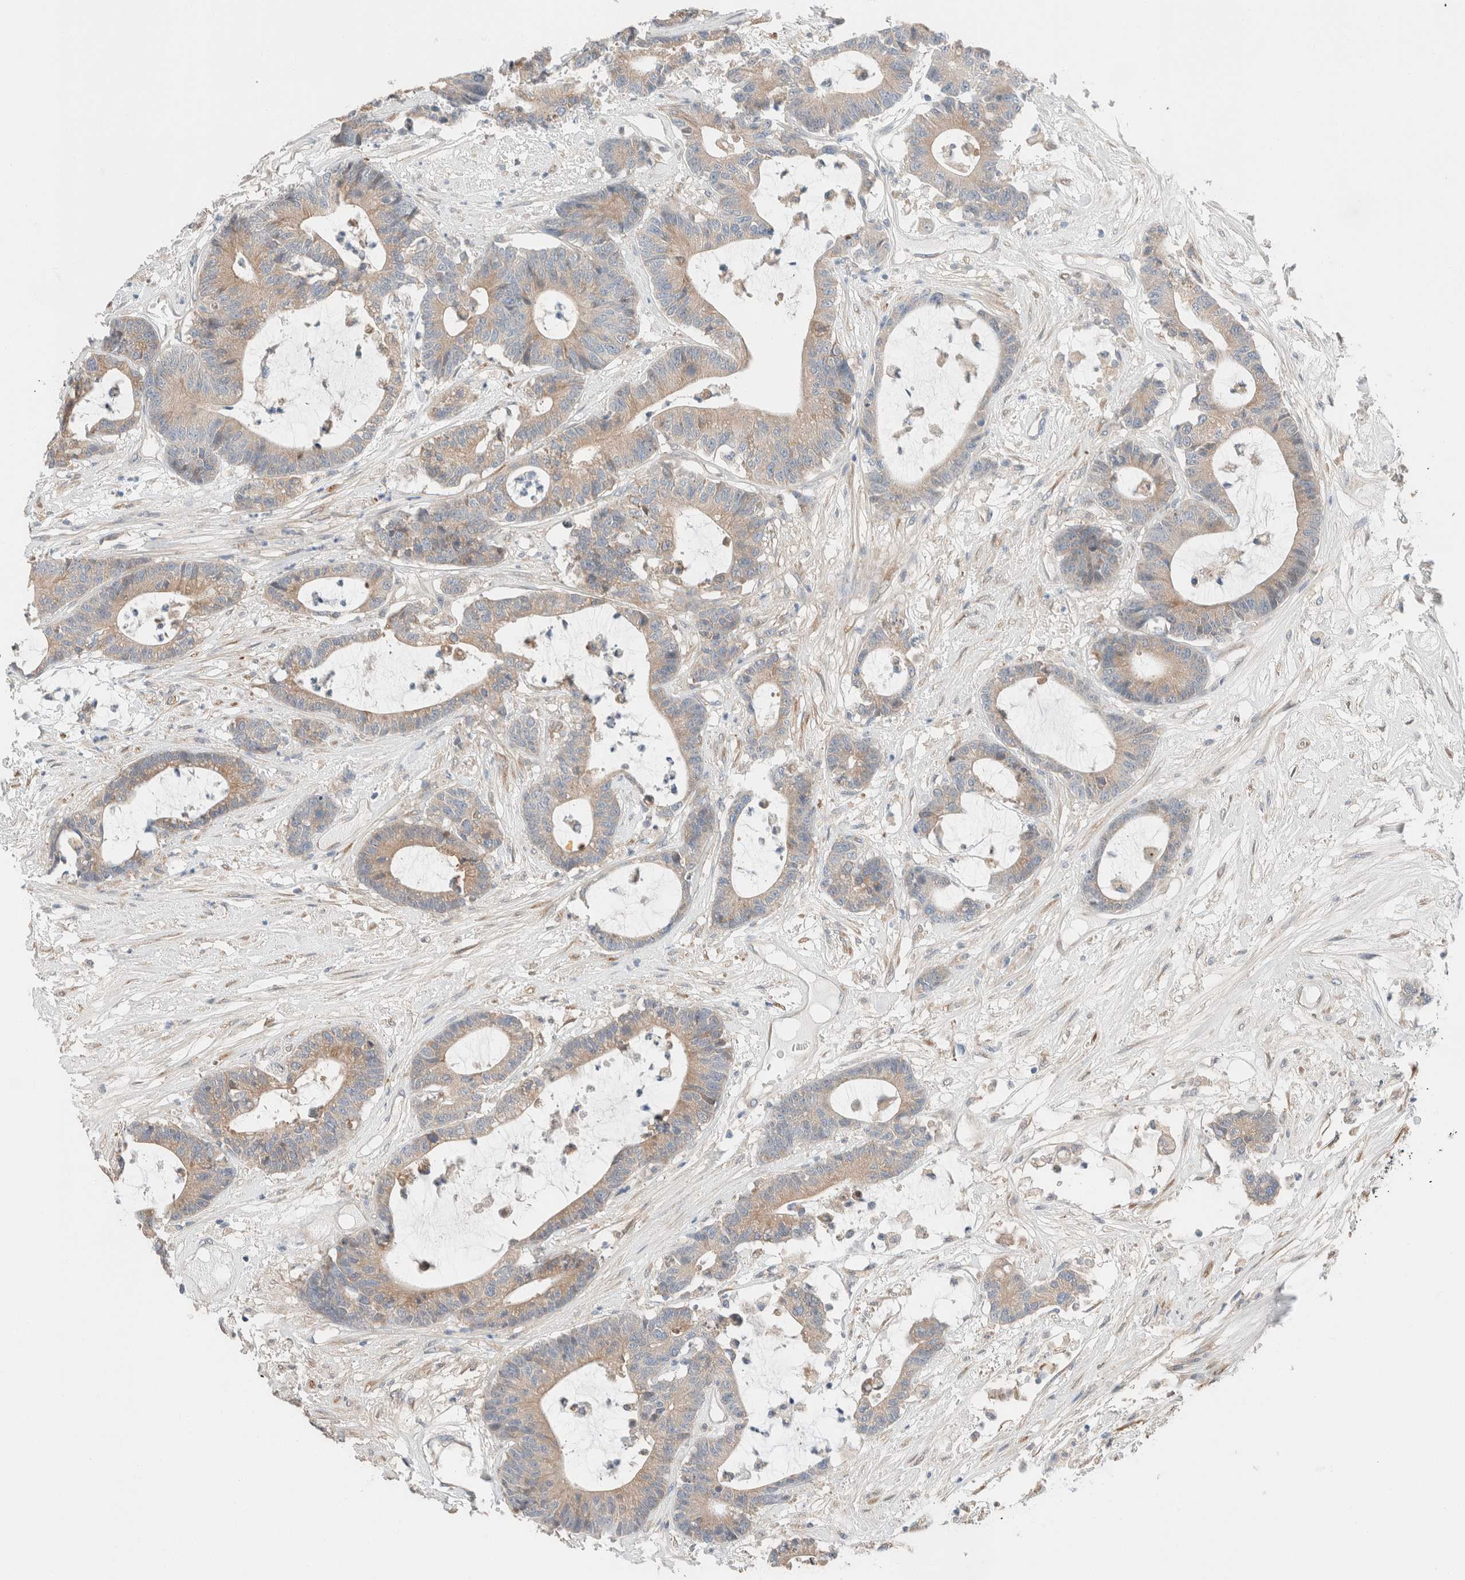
{"staining": {"intensity": "weak", "quantity": ">75%", "location": "cytoplasmic/membranous"}, "tissue": "colorectal cancer", "cell_type": "Tumor cells", "image_type": "cancer", "snomed": [{"axis": "morphology", "description": "Adenocarcinoma, NOS"}, {"axis": "topography", "description": "Colon"}], "caption": "Tumor cells exhibit low levels of weak cytoplasmic/membranous expression in approximately >75% of cells in colorectal cancer.", "gene": "PCM1", "patient": {"sex": "female", "age": 84}}